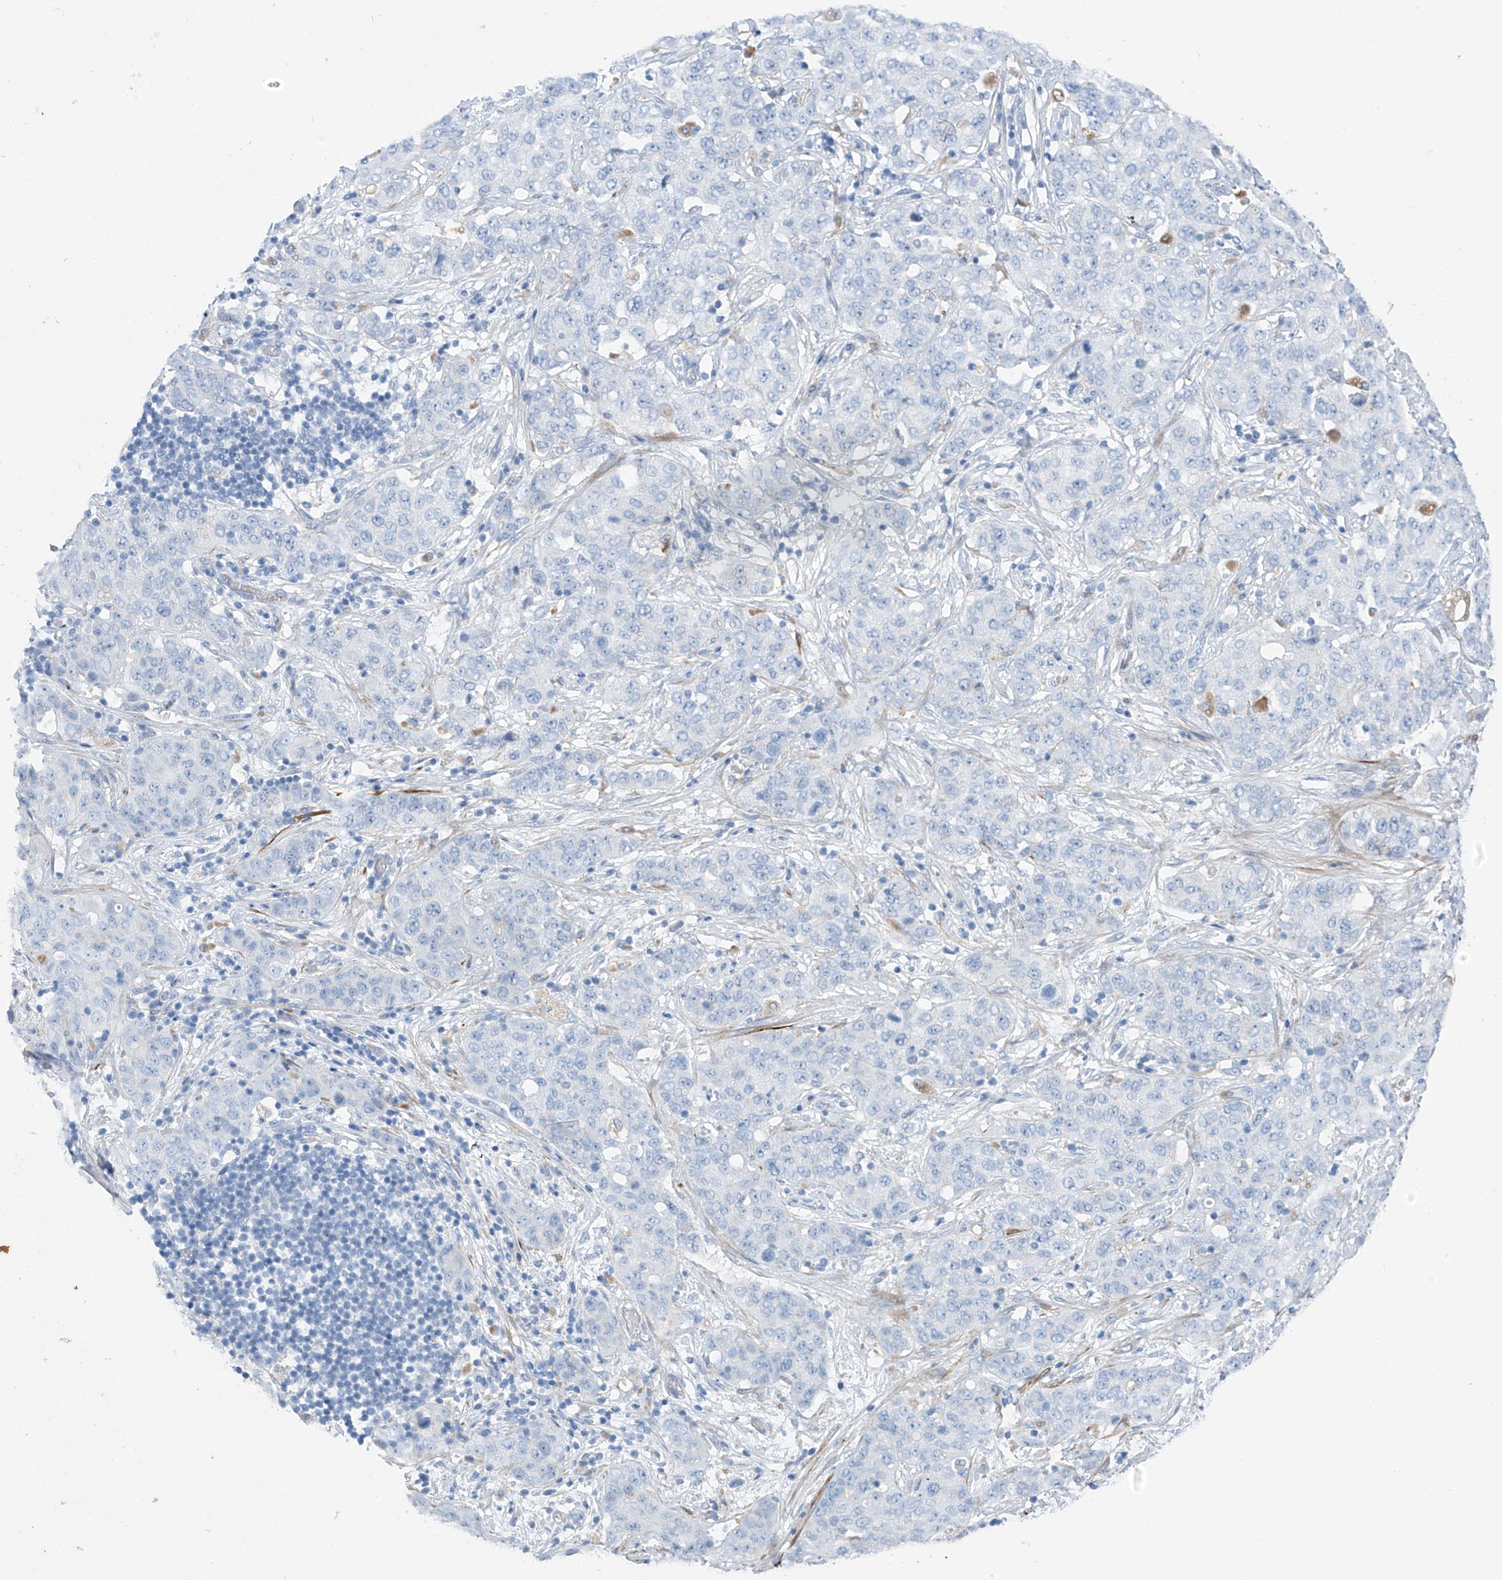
{"staining": {"intensity": "negative", "quantity": "none", "location": "none"}, "tissue": "stomach cancer", "cell_type": "Tumor cells", "image_type": "cancer", "snomed": [{"axis": "morphology", "description": "Normal tissue, NOS"}, {"axis": "morphology", "description": "Adenocarcinoma, NOS"}, {"axis": "topography", "description": "Lymph node"}, {"axis": "topography", "description": "Stomach"}], "caption": "Protein analysis of stomach adenocarcinoma displays no significant staining in tumor cells.", "gene": "GLMP", "patient": {"sex": "male", "age": 48}}